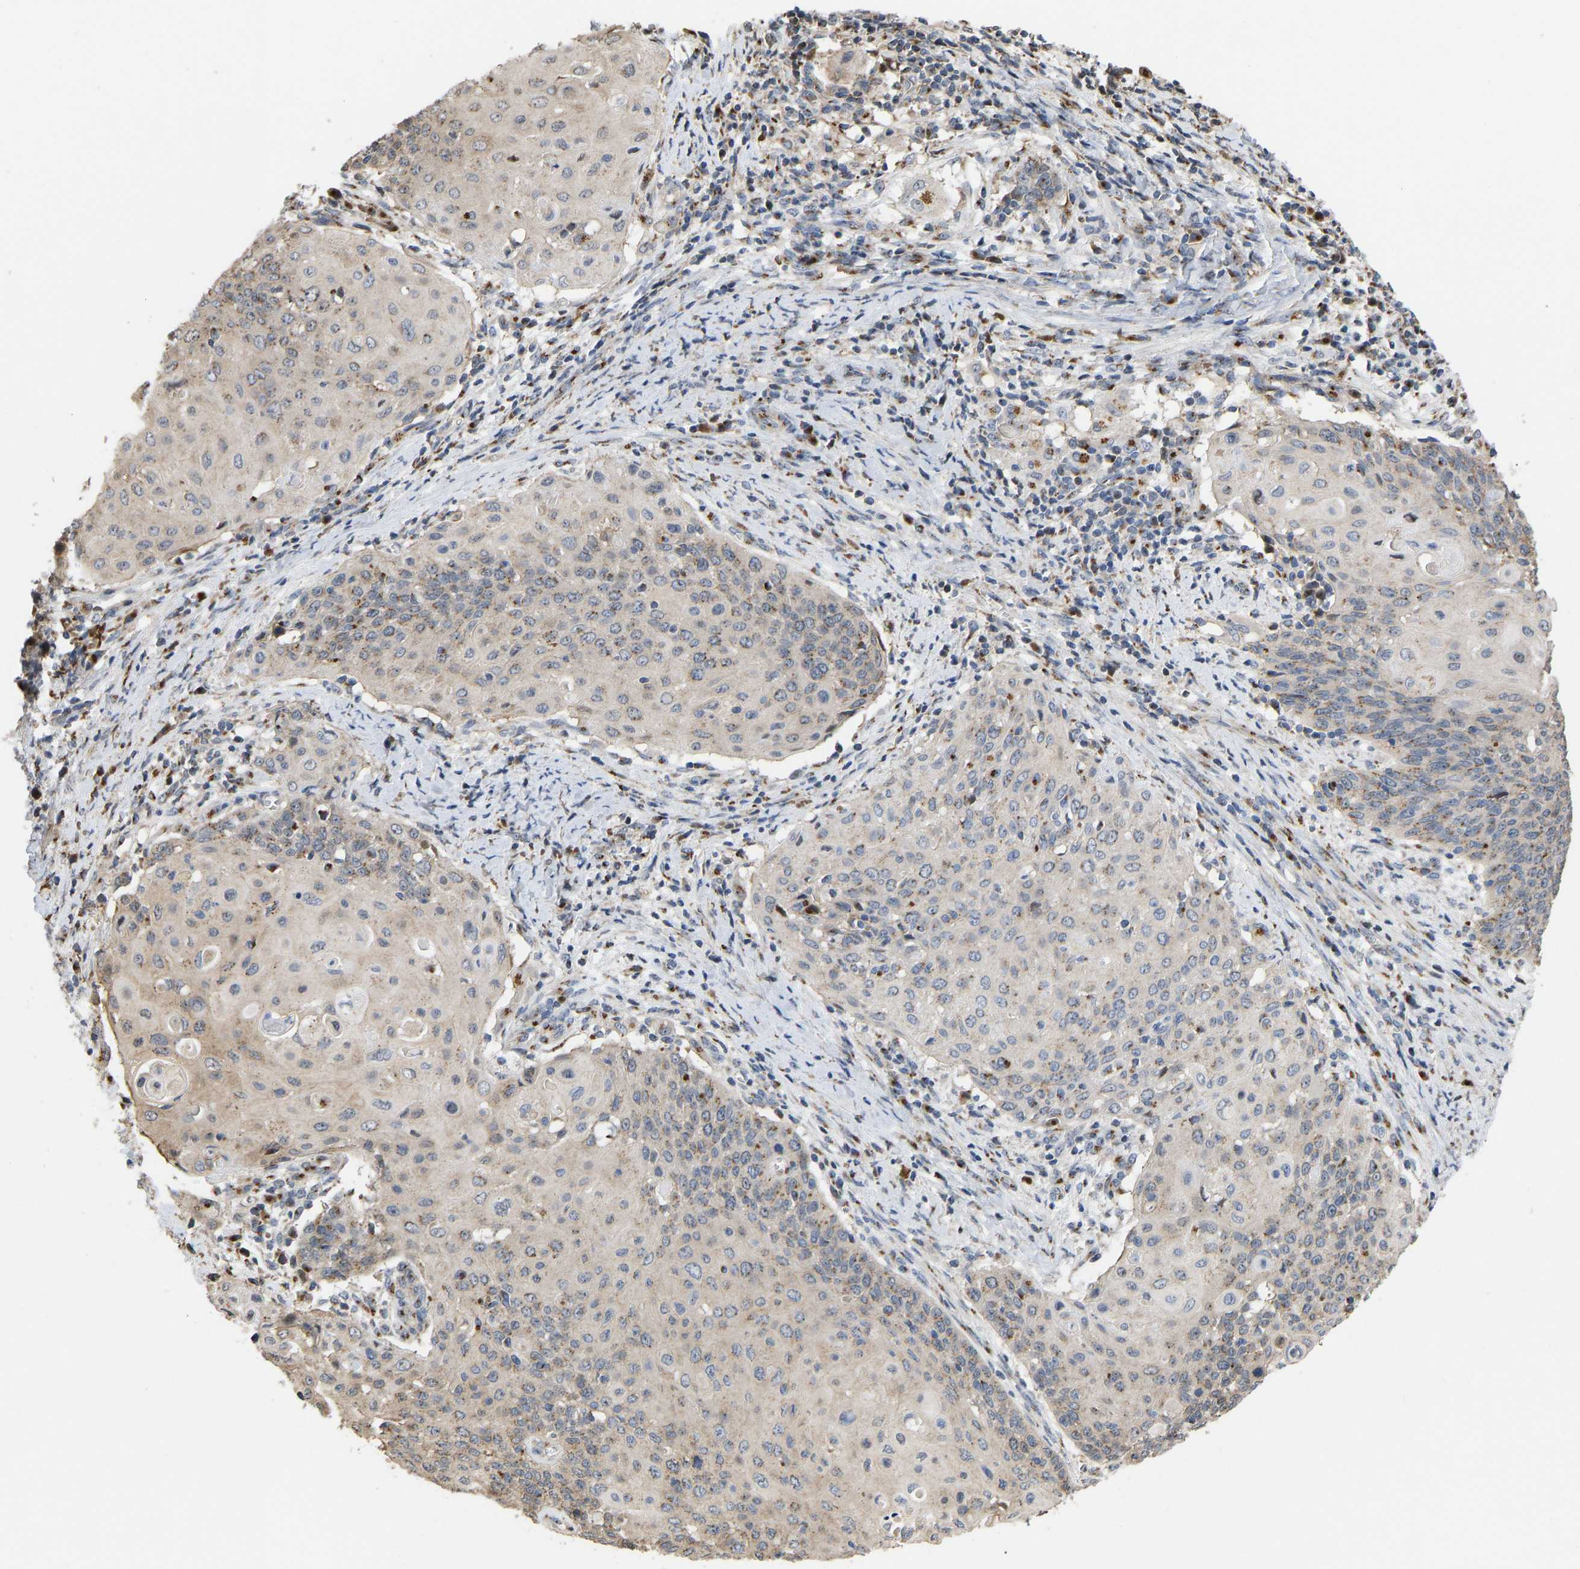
{"staining": {"intensity": "weak", "quantity": ">75%", "location": "cytoplasmic/membranous"}, "tissue": "cervical cancer", "cell_type": "Tumor cells", "image_type": "cancer", "snomed": [{"axis": "morphology", "description": "Squamous cell carcinoma, NOS"}, {"axis": "topography", "description": "Cervix"}], "caption": "Immunohistochemistry (IHC) of squamous cell carcinoma (cervical) demonstrates low levels of weak cytoplasmic/membranous staining in about >75% of tumor cells.", "gene": "YIPF4", "patient": {"sex": "female", "age": 39}}